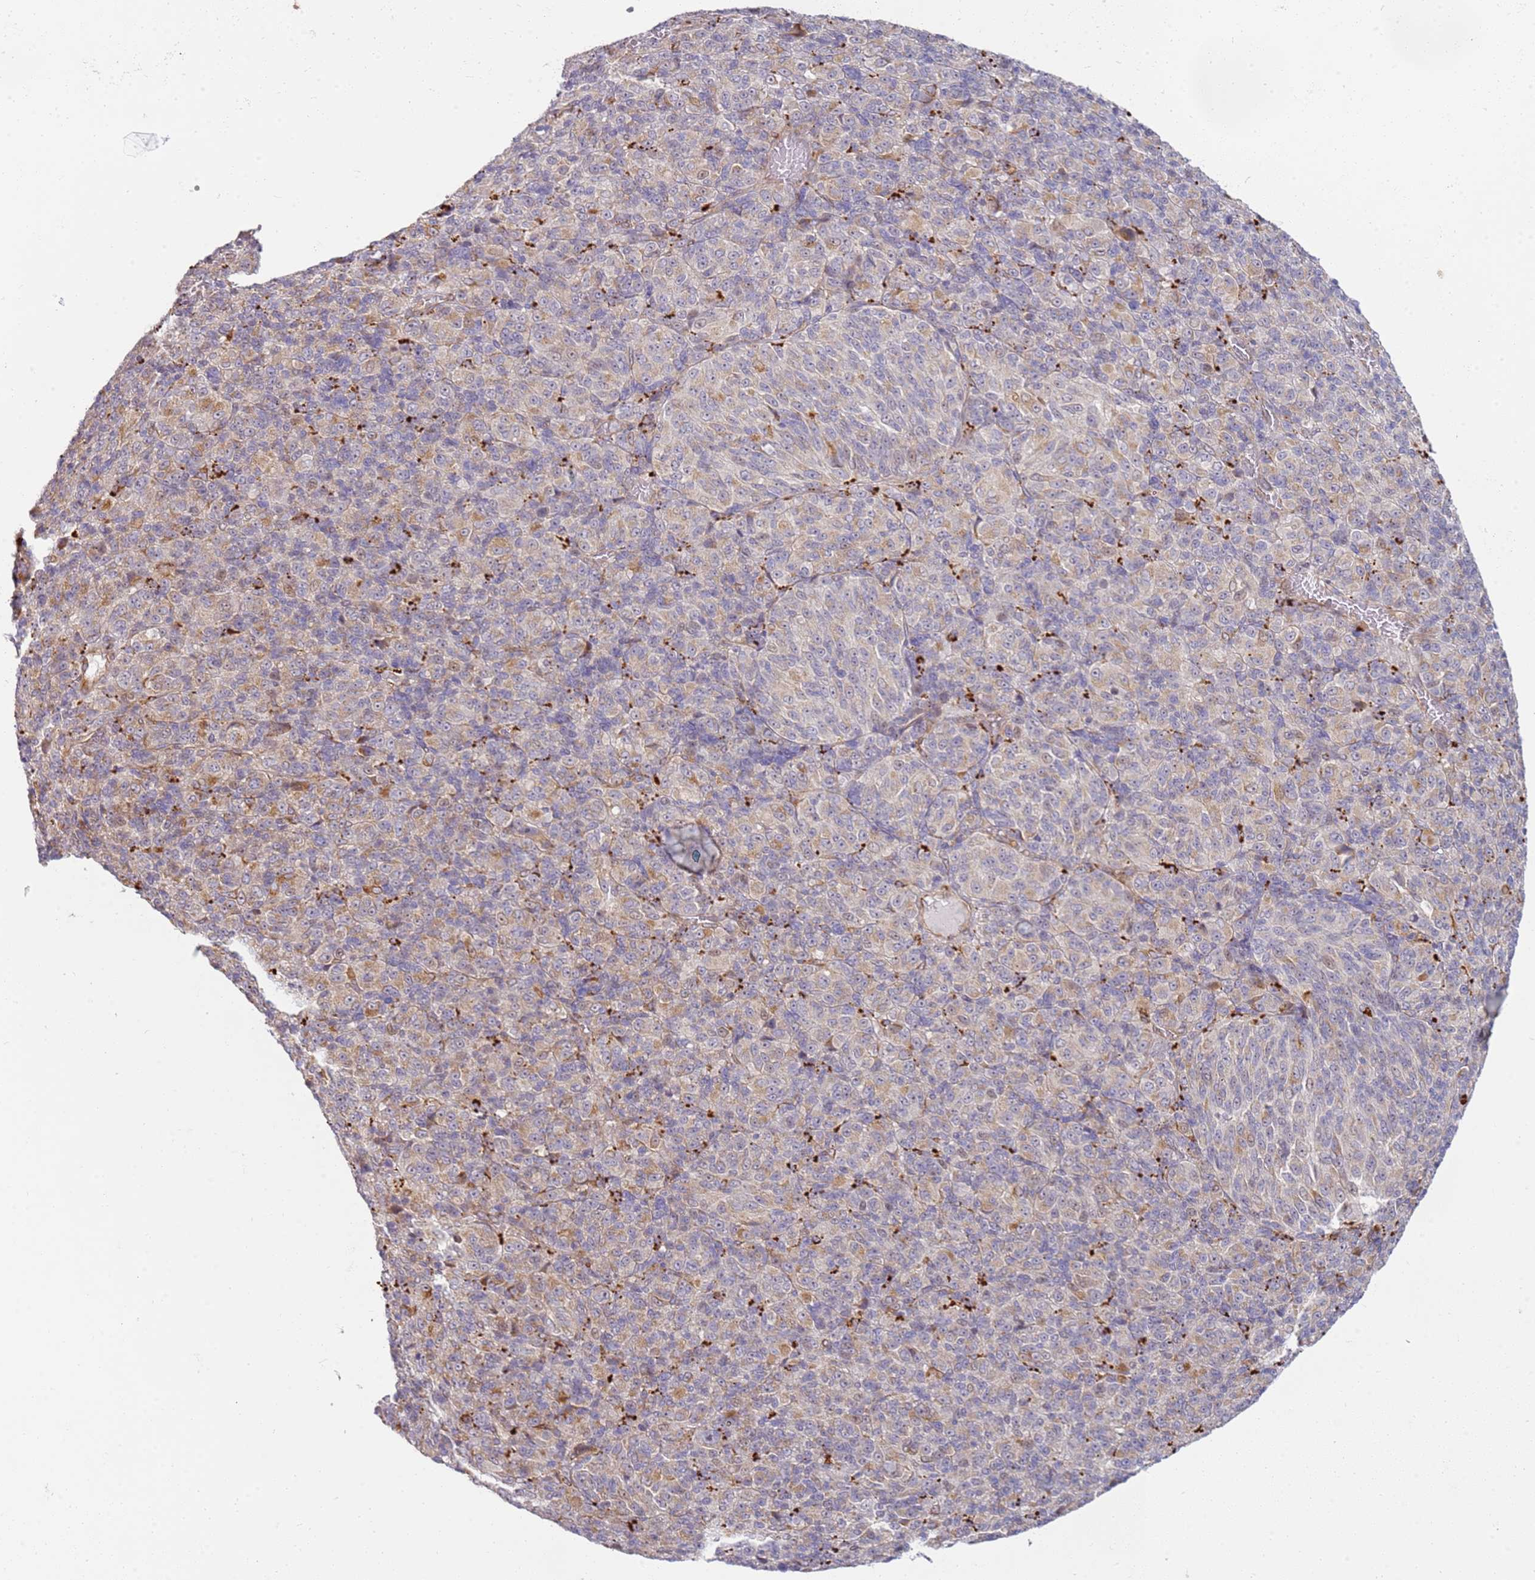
{"staining": {"intensity": "weak", "quantity": "<25%", "location": "cytoplasmic/membranous"}, "tissue": "melanoma", "cell_type": "Tumor cells", "image_type": "cancer", "snomed": [{"axis": "morphology", "description": "Malignant melanoma, Metastatic site"}, {"axis": "topography", "description": "Brain"}], "caption": "Tumor cells are negative for brown protein staining in malignant melanoma (metastatic site).", "gene": "GRAP", "patient": {"sex": "female", "age": 56}}